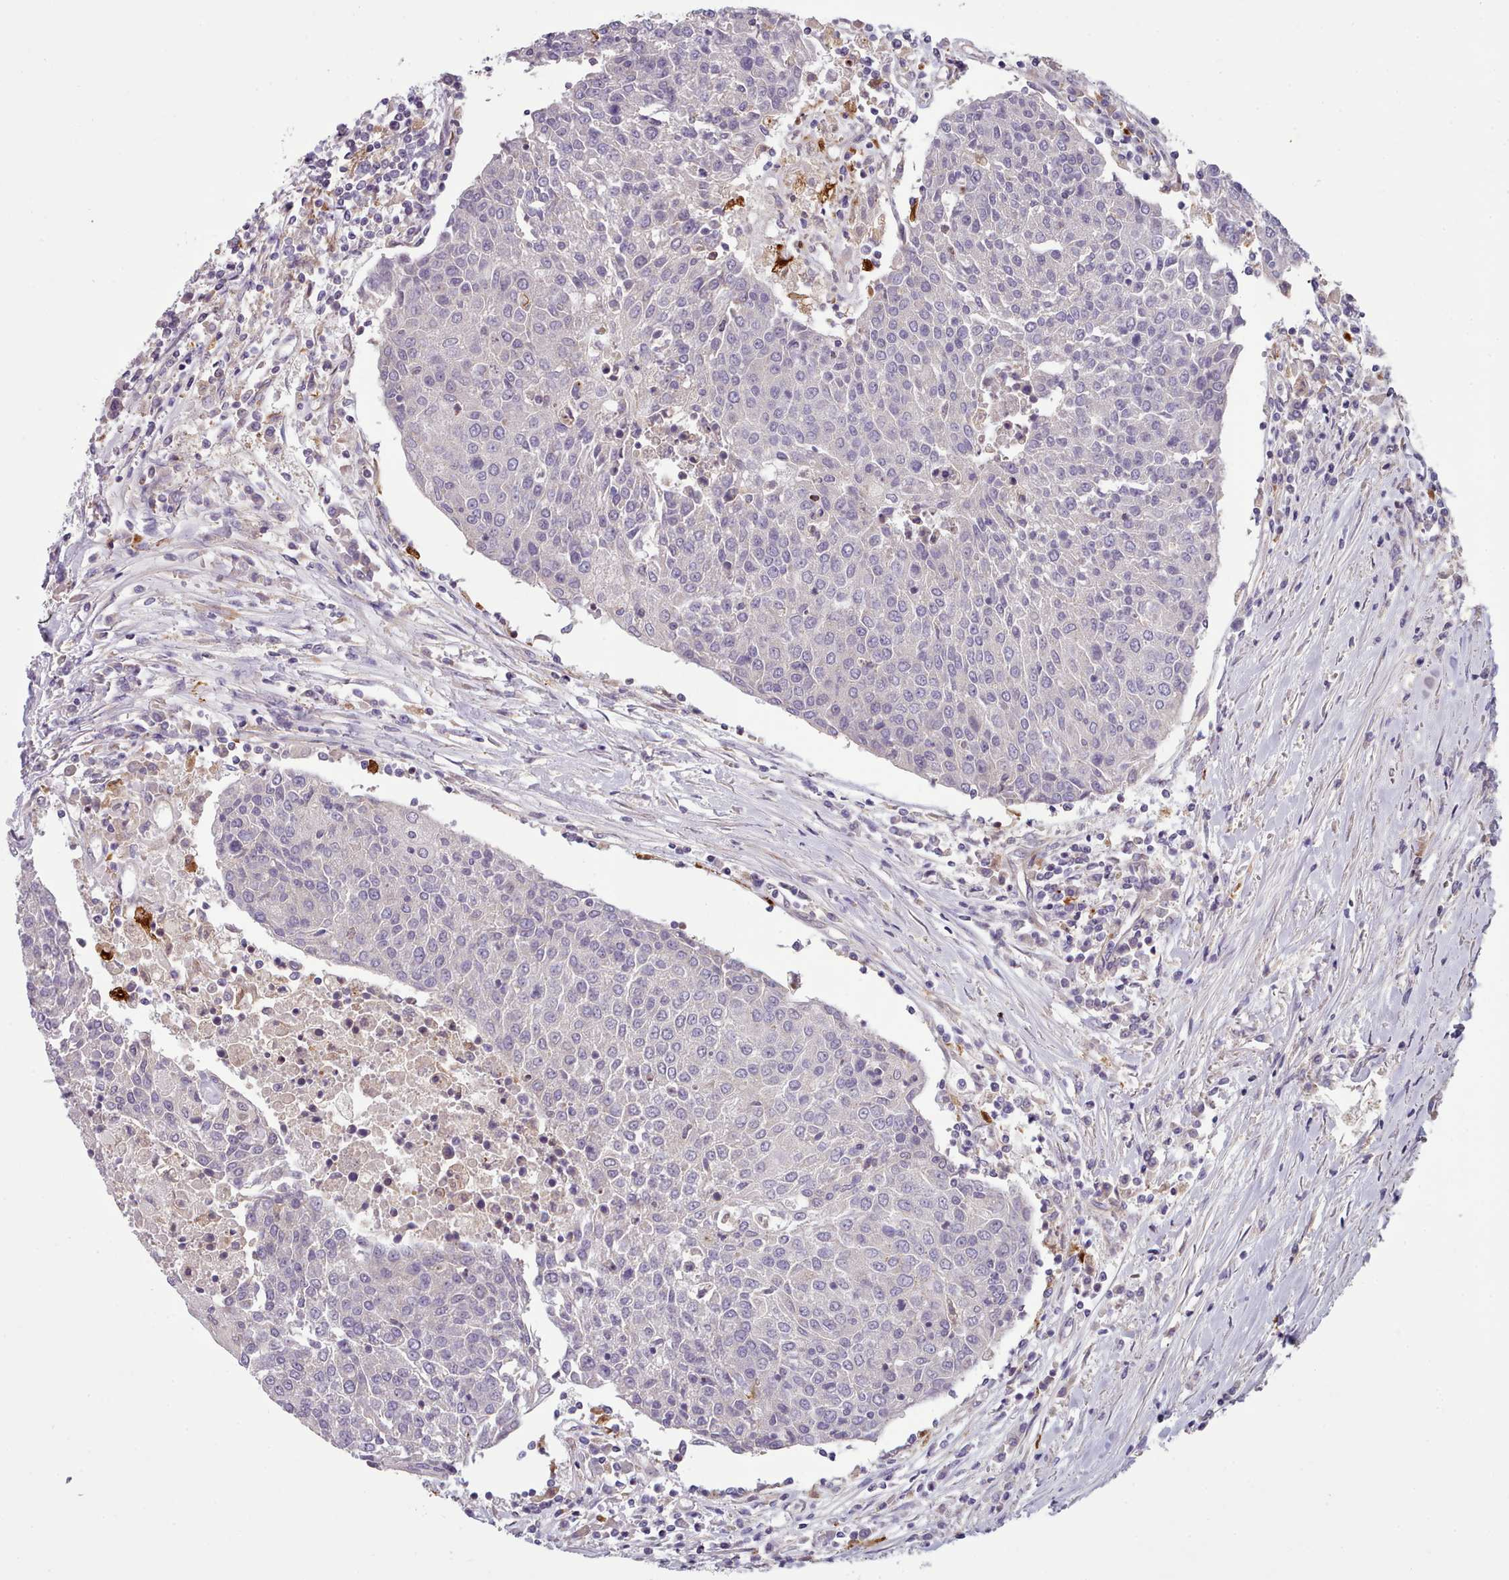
{"staining": {"intensity": "negative", "quantity": "none", "location": "none"}, "tissue": "urothelial cancer", "cell_type": "Tumor cells", "image_type": "cancer", "snomed": [{"axis": "morphology", "description": "Urothelial carcinoma, High grade"}, {"axis": "topography", "description": "Urinary bladder"}], "caption": "Immunohistochemical staining of human high-grade urothelial carcinoma displays no significant expression in tumor cells. The staining was performed using DAB (3,3'-diaminobenzidine) to visualize the protein expression in brown, while the nuclei were stained in blue with hematoxylin (Magnification: 20x).", "gene": "DPF1", "patient": {"sex": "female", "age": 85}}